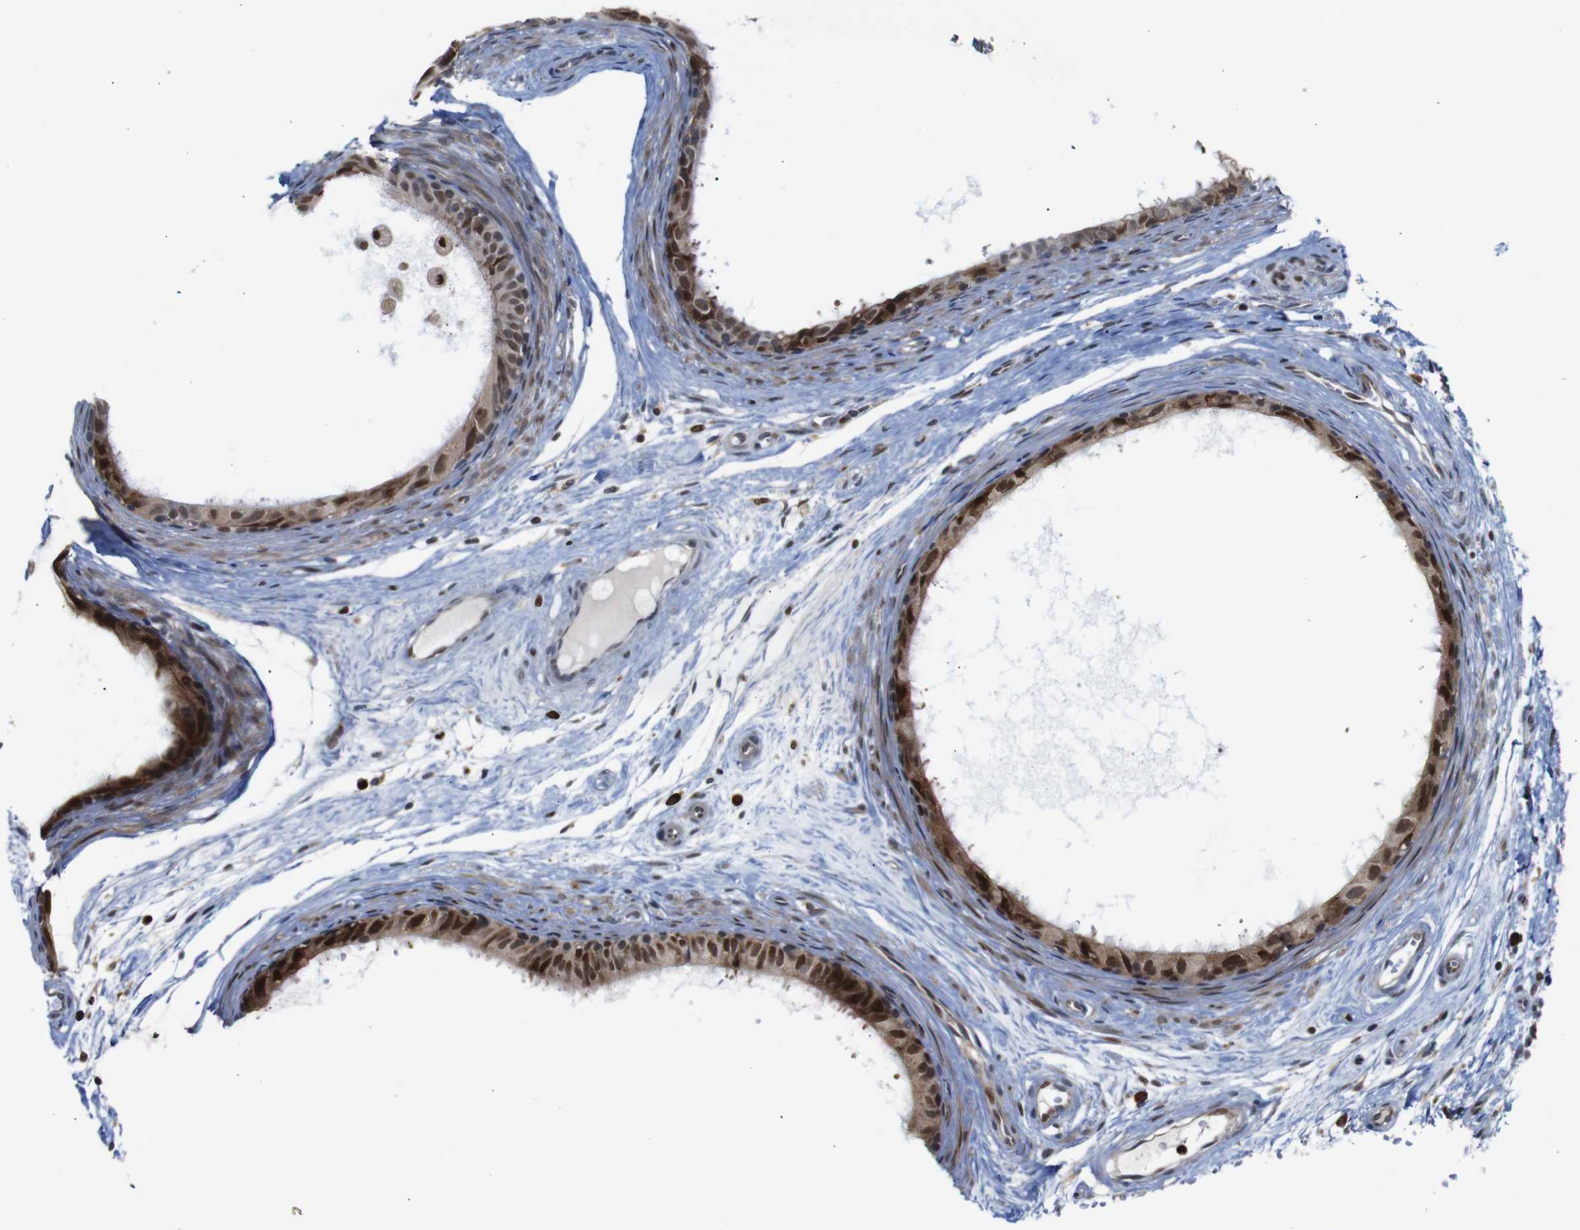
{"staining": {"intensity": "moderate", "quantity": ">75%", "location": "cytoplasmic/membranous,nuclear"}, "tissue": "epididymis", "cell_type": "Glandular cells", "image_type": "normal", "snomed": [{"axis": "morphology", "description": "Normal tissue, NOS"}, {"axis": "morphology", "description": "Inflammation, NOS"}, {"axis": "topography", "description": "Epididymis"}], "caption": "The histopathology image displays a brown stain indicating the presence of a protein in the cytoplasmic/membranous,nuclear of glandular cells in epididymis. The protein is stained brown, and the nuclei are stained in blue (DAB (3,3'-diaminobenzidine) IHC with brightfield microscopy, high magnification).", "gene": "PTPN1", "patient": {"sex": "male", "age": 85}}